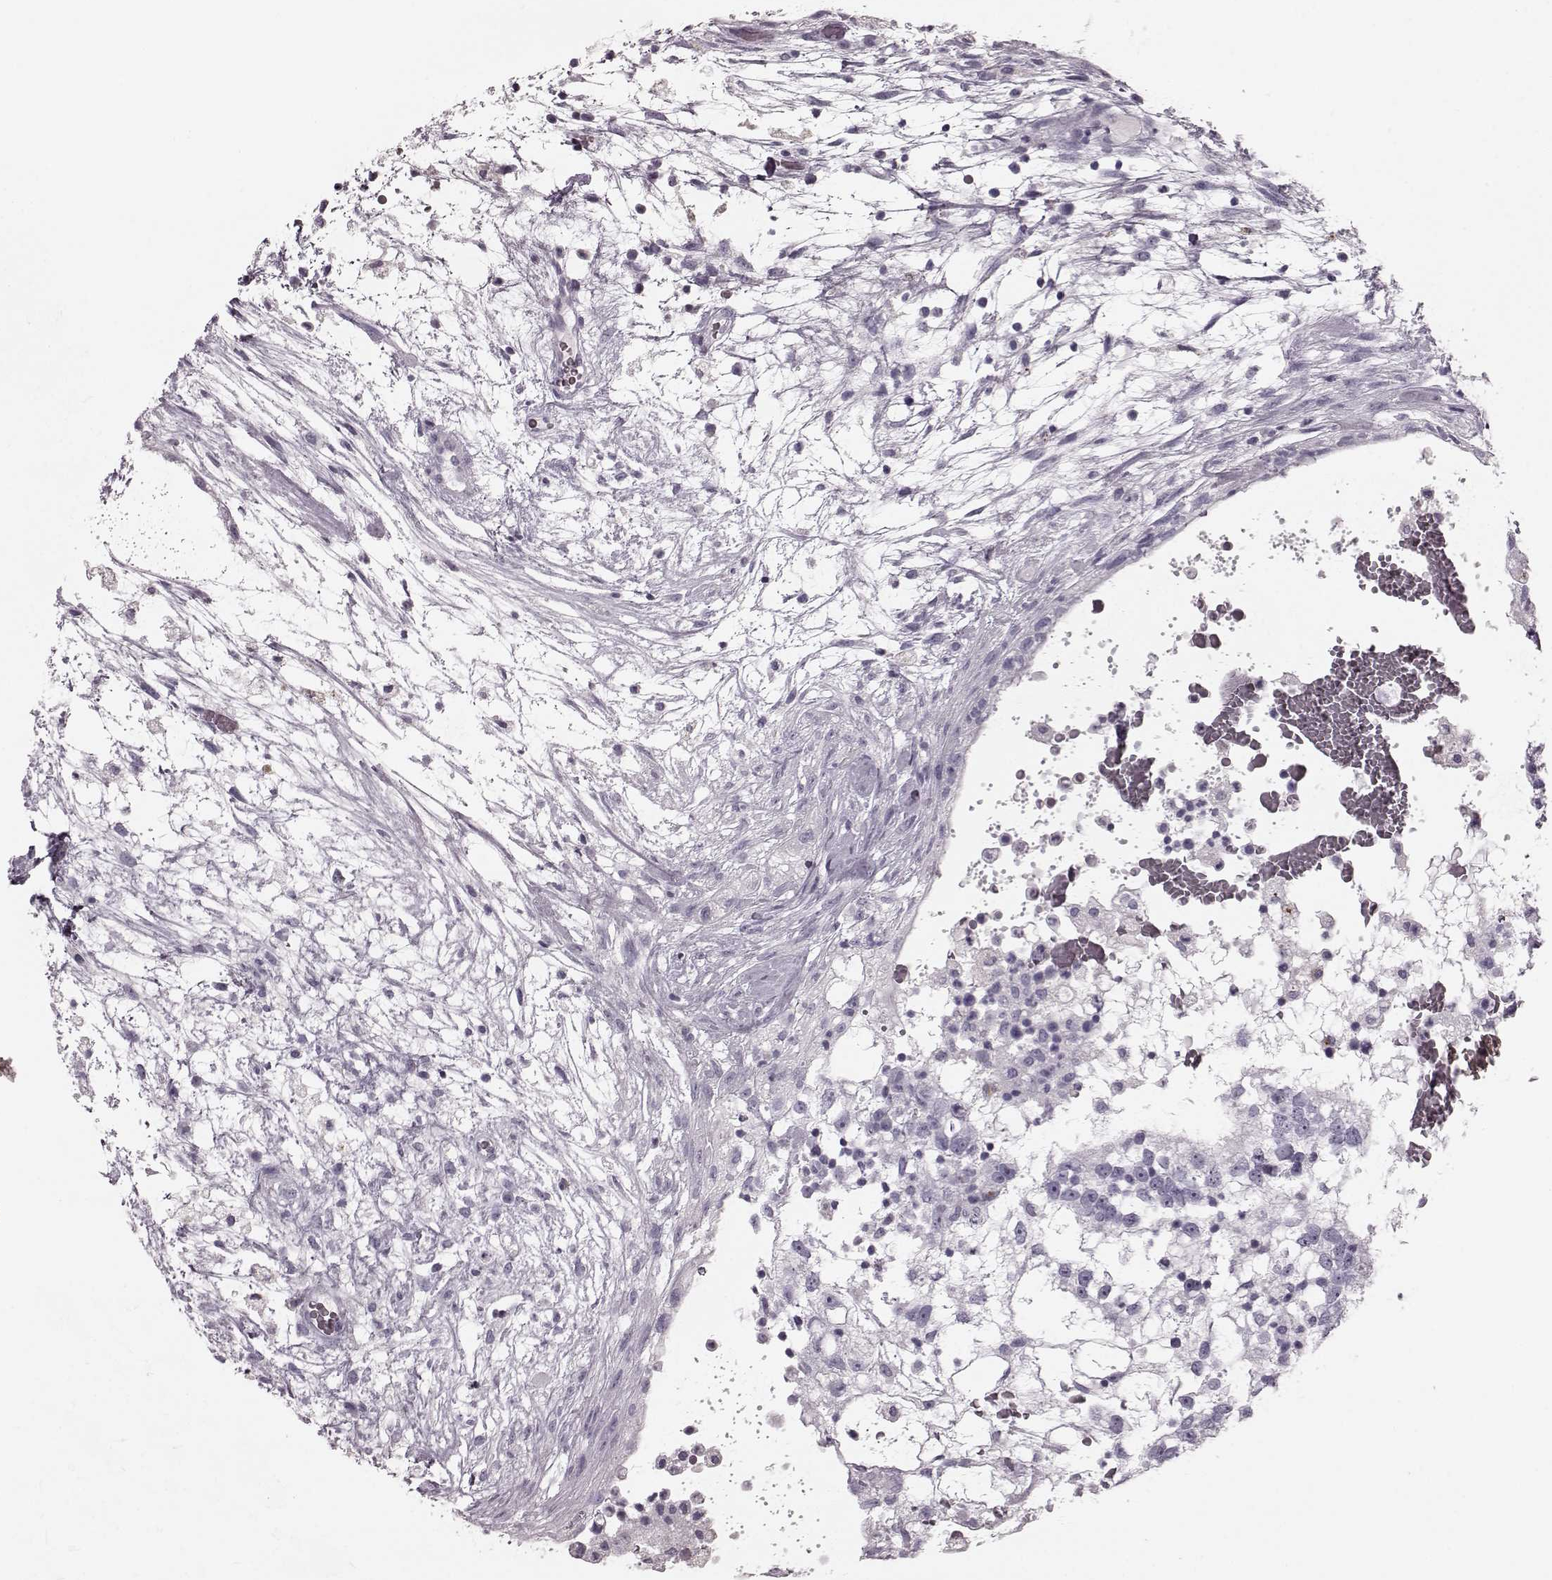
{"staining": {"intensity": "negative", "quantity": "none", "location": "none"}, "tissue": "testis cancer", "cell_type": "Tumor cells", "image_type": "cancer", "snomed": [{"axis": "morphology", "description": "Normal tissue, NOS"}, {"axis": "morphology", "description": "Carcinoma, Embryonal, NOS"}, {"axis": "topography", "description": "Testis"}], "caption": "Human testis cancer stained for a protein using immunohistochemistry exhibits no staining in tumor cells.", "gene": "CST7", "patient": {"sex": "male", "age": 32}}